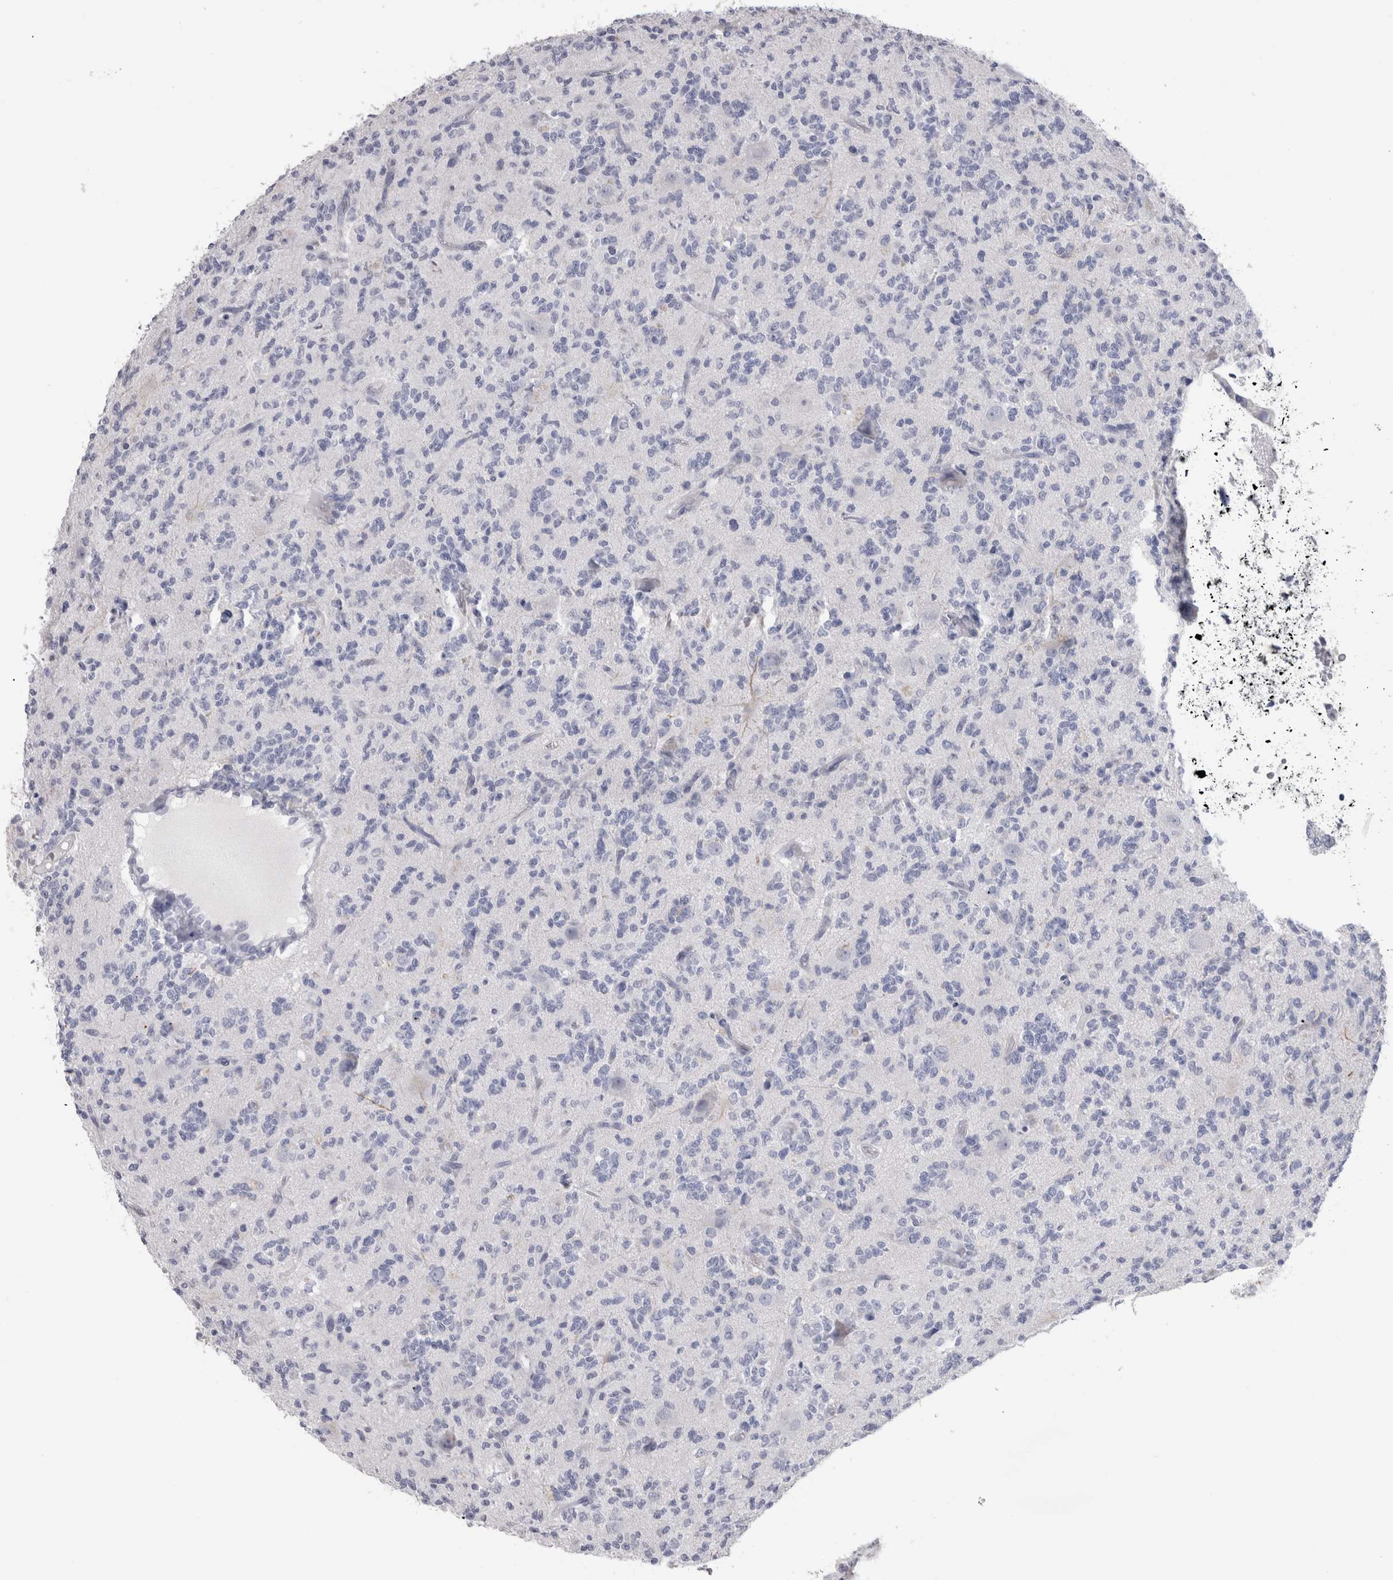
{"staining": {"intensity": "negative", "quantity": "none", "location": "none"}, "tissue": "glioma", "cell_type": "Tumor cells", "image_type": "cancer", "snomed": [{"axis": "morphology", "description": "Glioma, malignant, High grade"}, {"axis": "topography", "description": "Brain"}], "caption": "This is an IHC image of glioma. There is no positivity in tumor cells.", "gene": "PTH", "patient": {"sex": "female", "age": 62}}